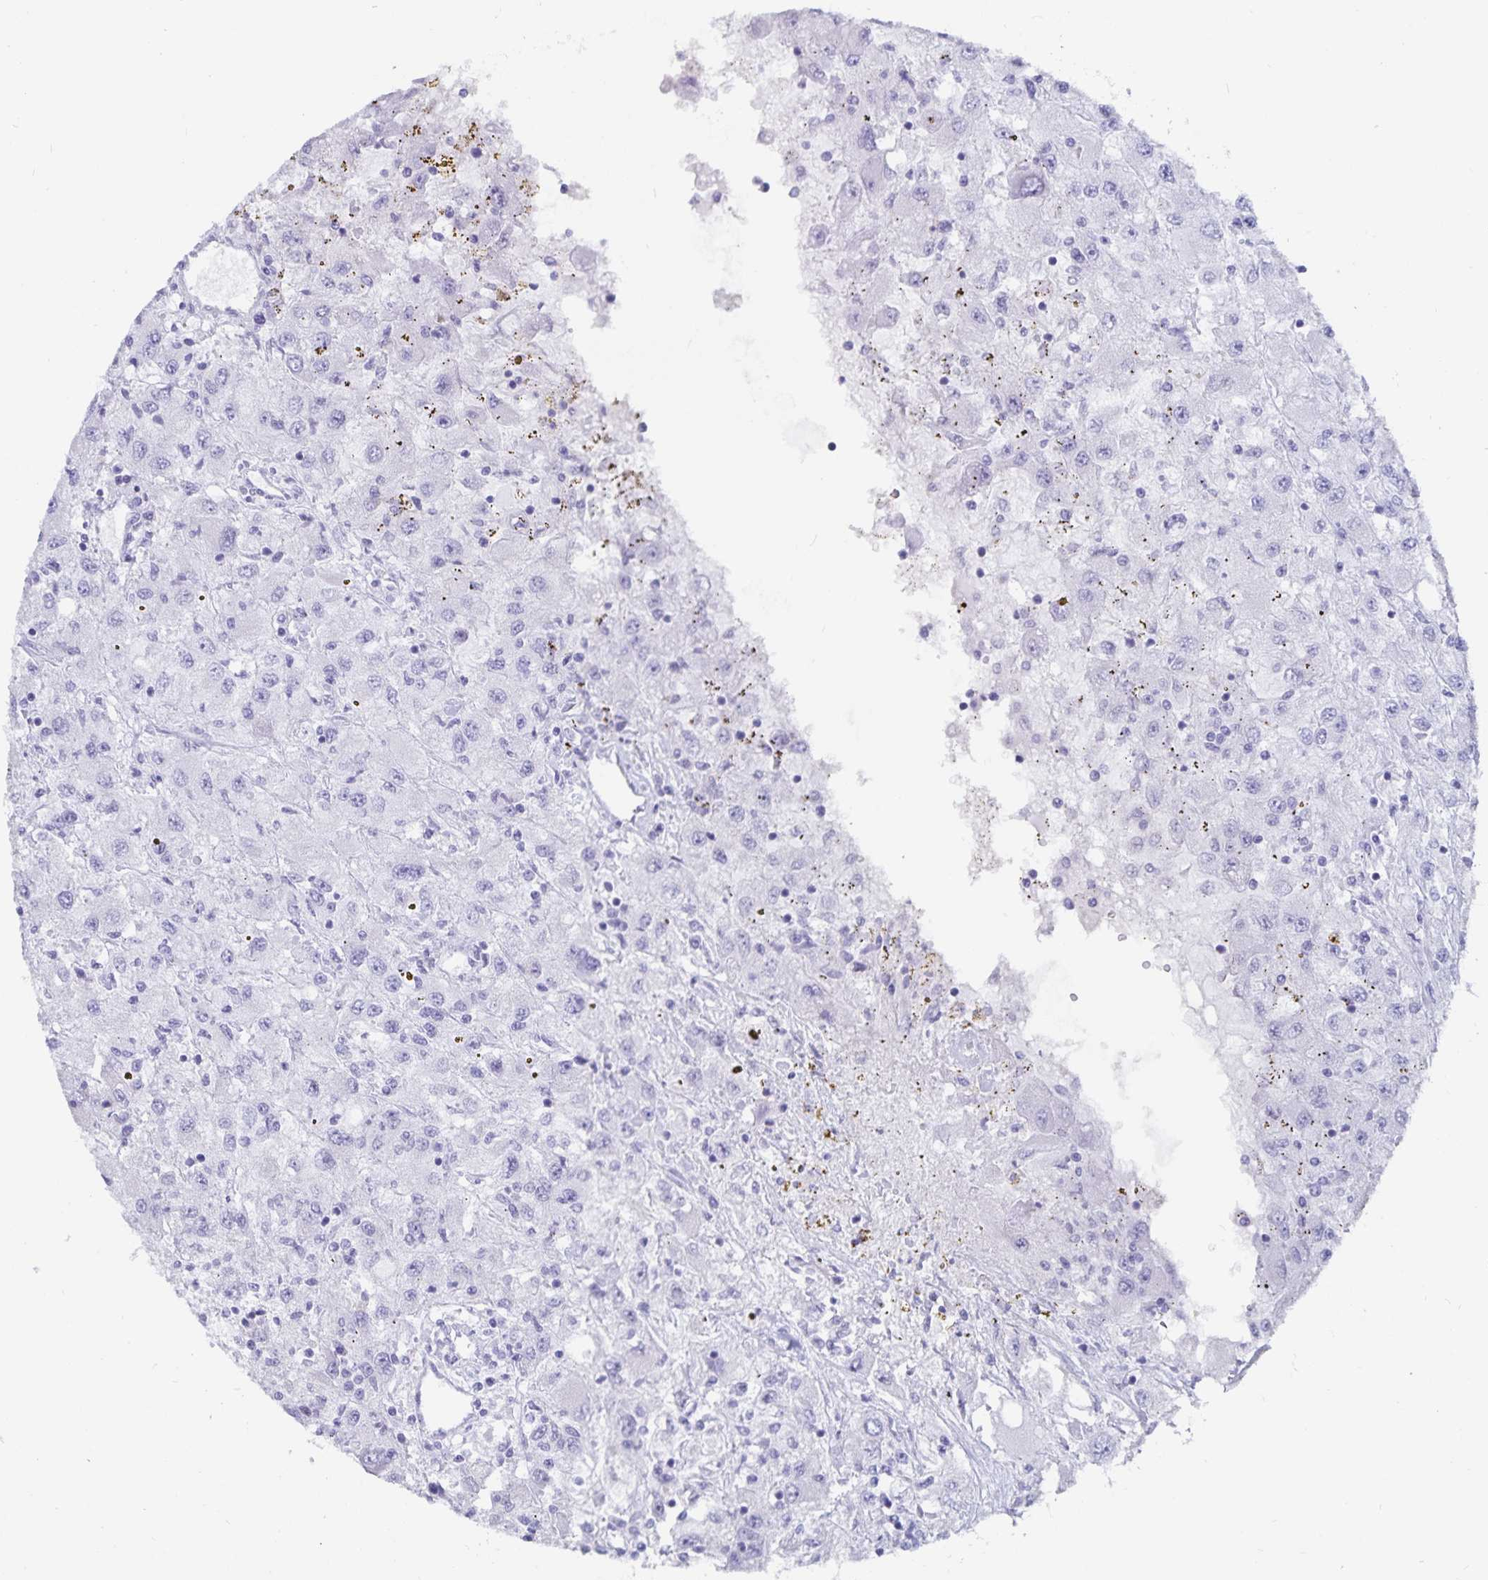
{"staining": {"intensity": "negative", "quantity": "none", "location": "none"}, "tissue": "renal cancer", "cell_type": "Tumor cells", "image_type": "cancer", "snomed": [{"axis": "morphology", "description": "Adenocarcinoma, NOS"}, {"axis": "topography", "description": "Kidney"}], "caption": "The immunohistochemistry histopathology image has no significant positivity in tumor cells of adenocarcinoma (renal) tissue.", "gene": "GPR137", "patient": {"sex": "female", "age": 67}}